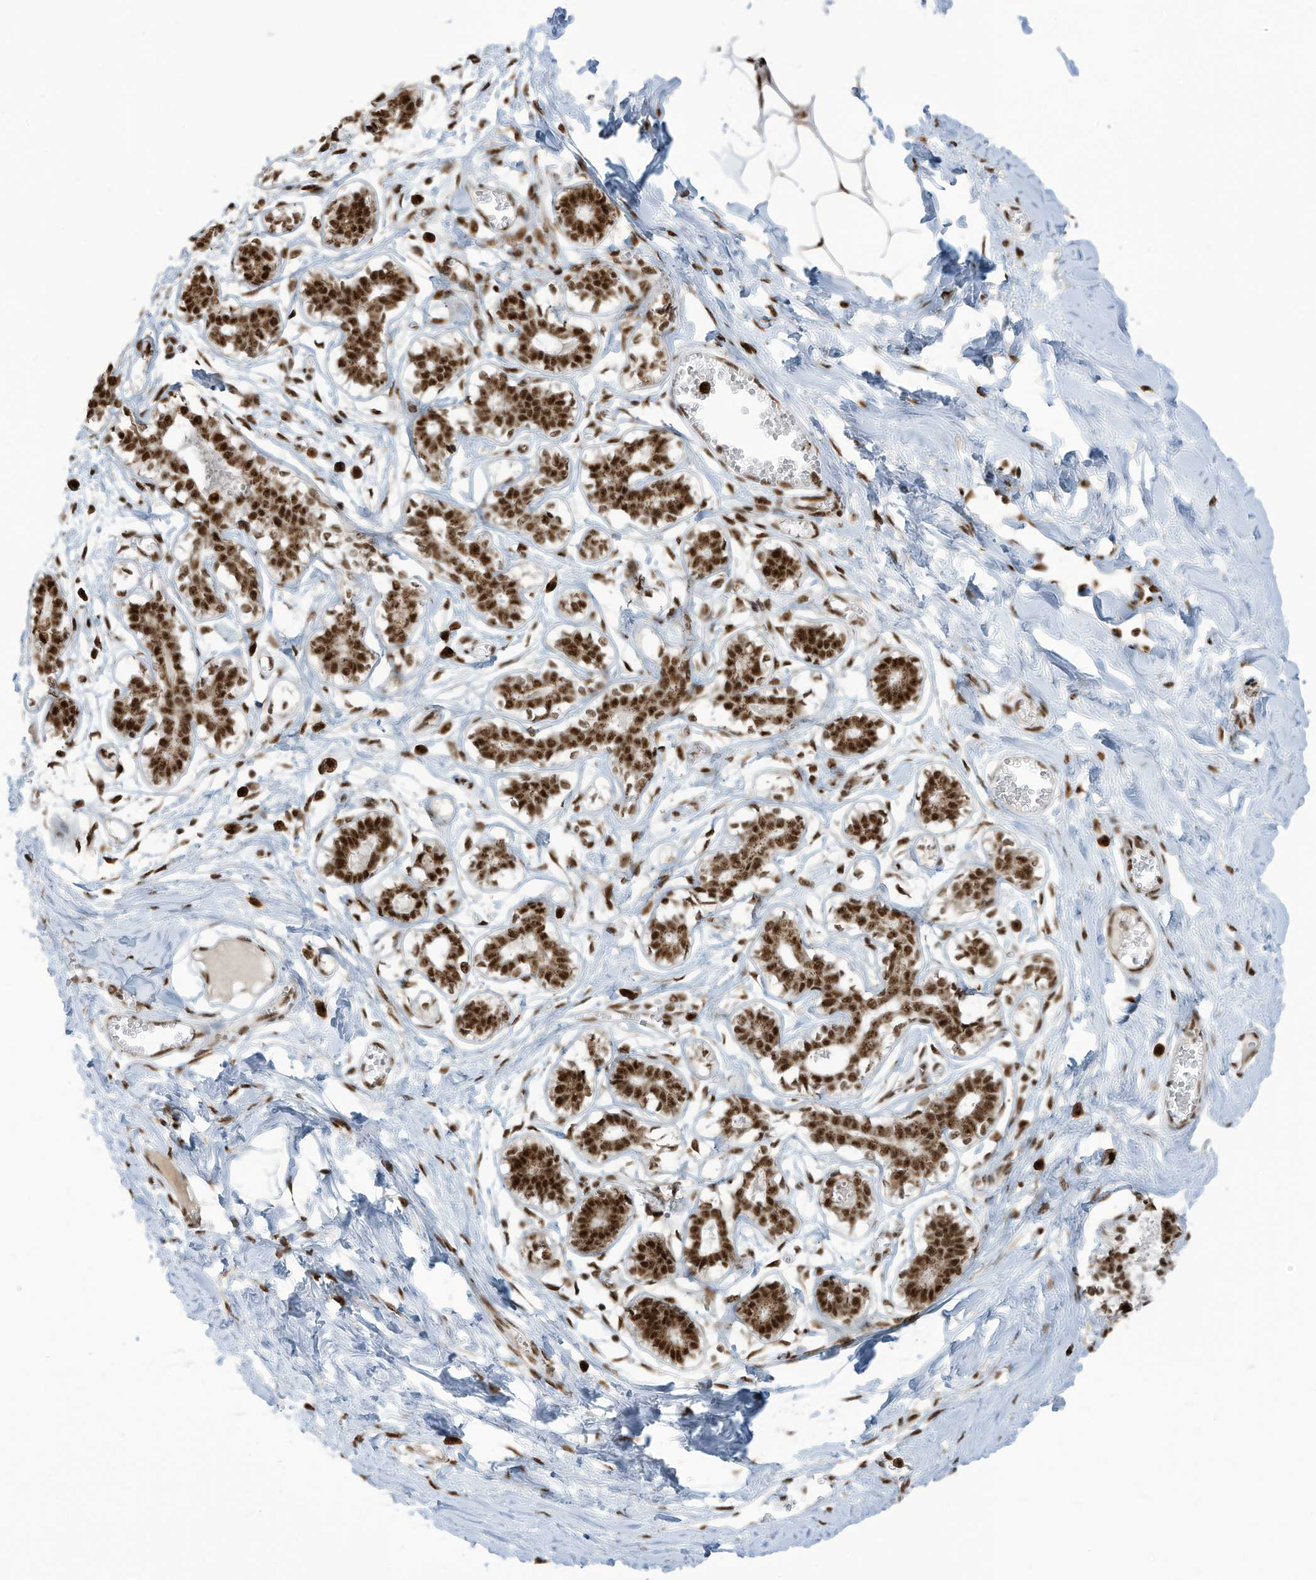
{"staining": {"intensity": "negative", "quantity": "none", "location": "none"}, "tissue": "breast", "cell_type": "Adipocytes", "image_type": "normal", "snomed": [{"axis": "morphology", "description": "Normal tissue, NOS"}, {"axis": "topography", "description": "Breast"}], "caption": "The immunohistochemistry (IHC) histopathology image has no significant expression in adipocytes of breast. Nuclei are stained in blue.", "gene": "LBH", "patient": {"sex": "female", "age": 27}}